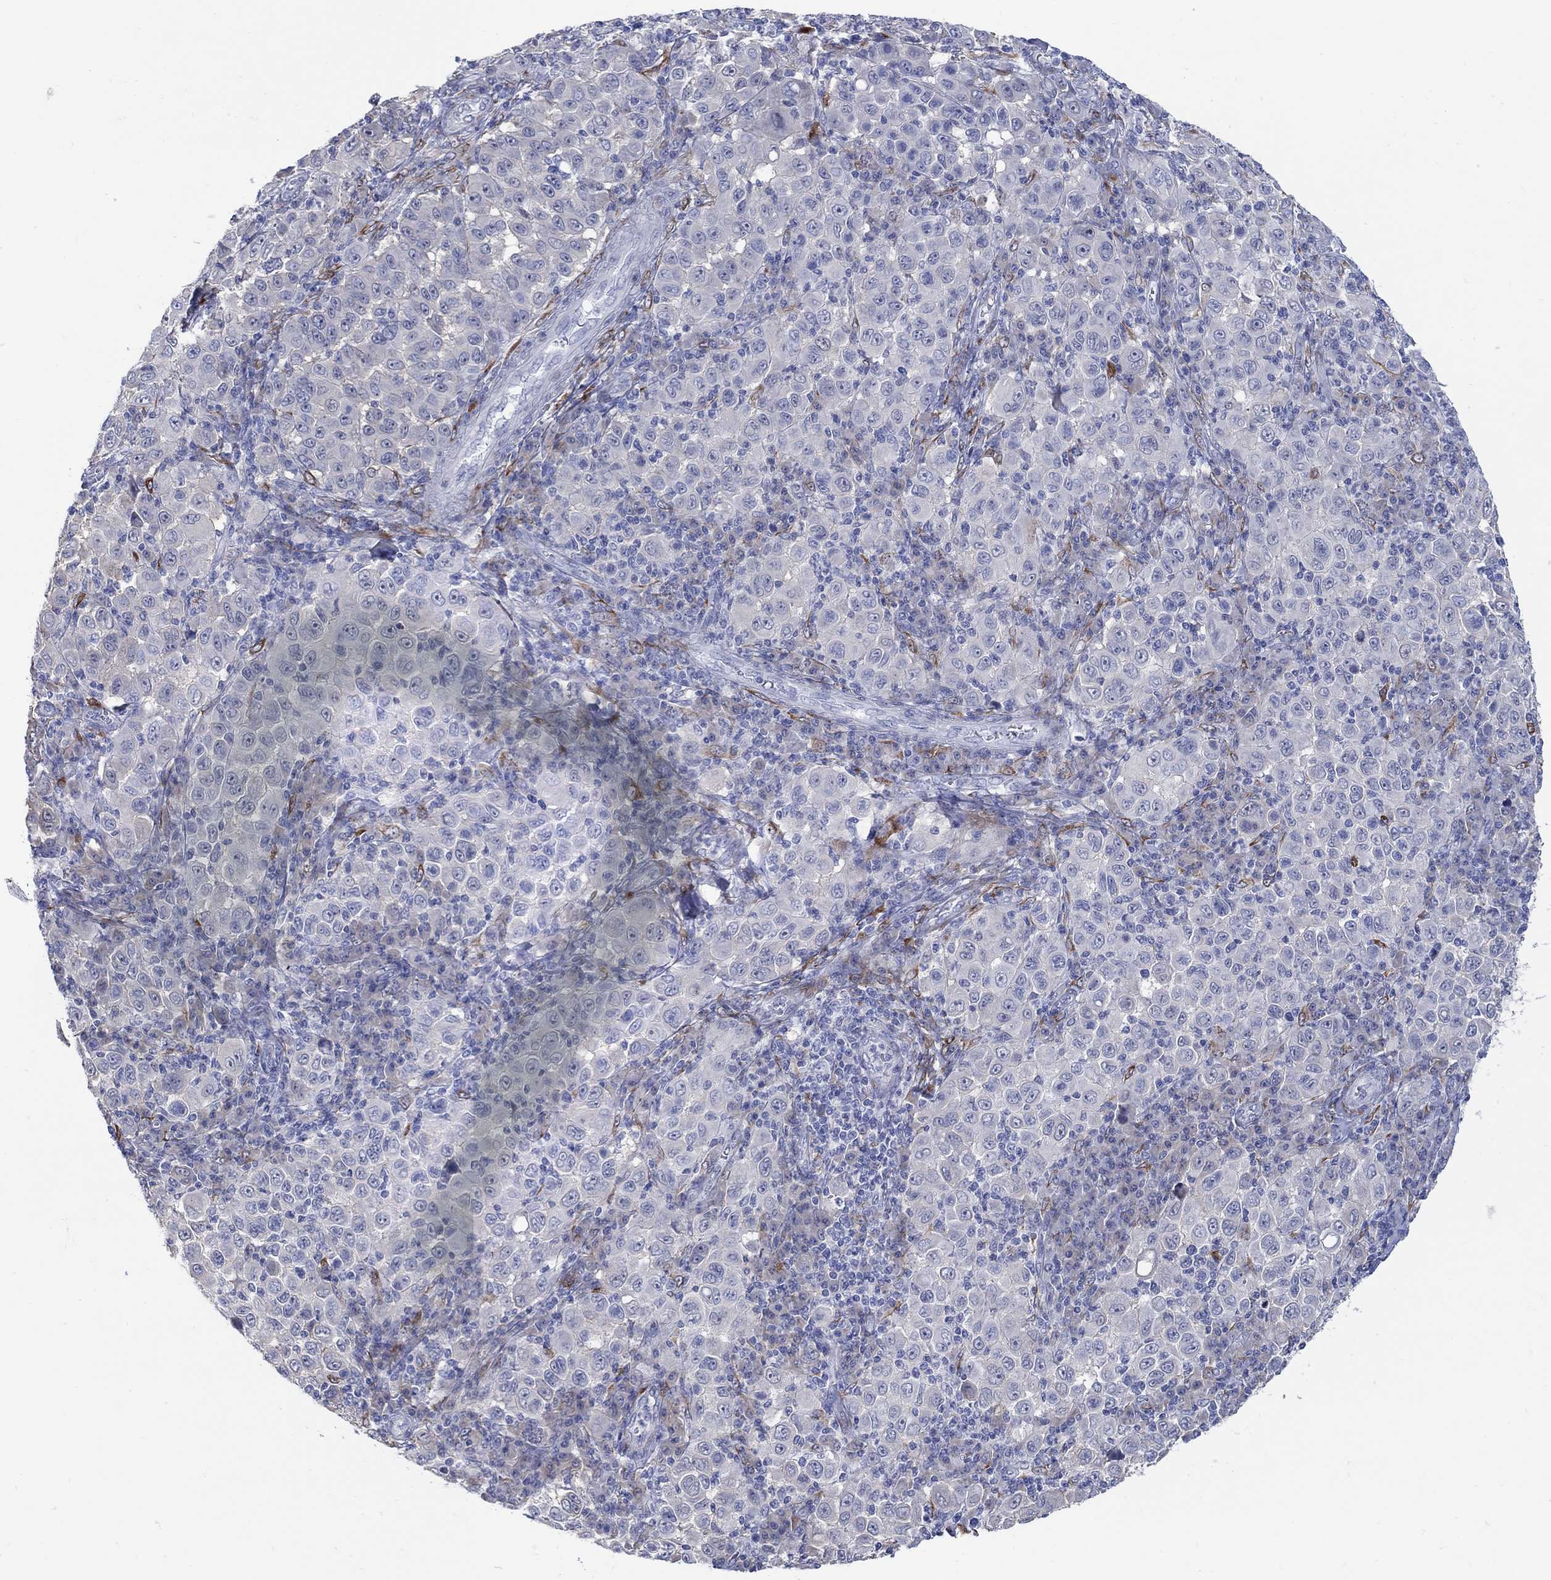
{"staining": {"intensity": "negative", "quantity": "none", "location": "none"}, "tissue": "melanoma", "cell_type": "Tumor cells", "image_type": "cancer", "snomed": [{"axis": "morphology", "description": "Malignant melanoma, NOS"}, {"axis": "topography", "description": "Skin"}], "caption": "Immunohistochemical staining of malignant melanoma shows no significant expression in tumor cells. (DAB (3,3'-diaminobenzidine) immunohistochemistry (IHC), high magnification).", "gene": "REEP2", "patient": {"sex": "female", "age": 57}}